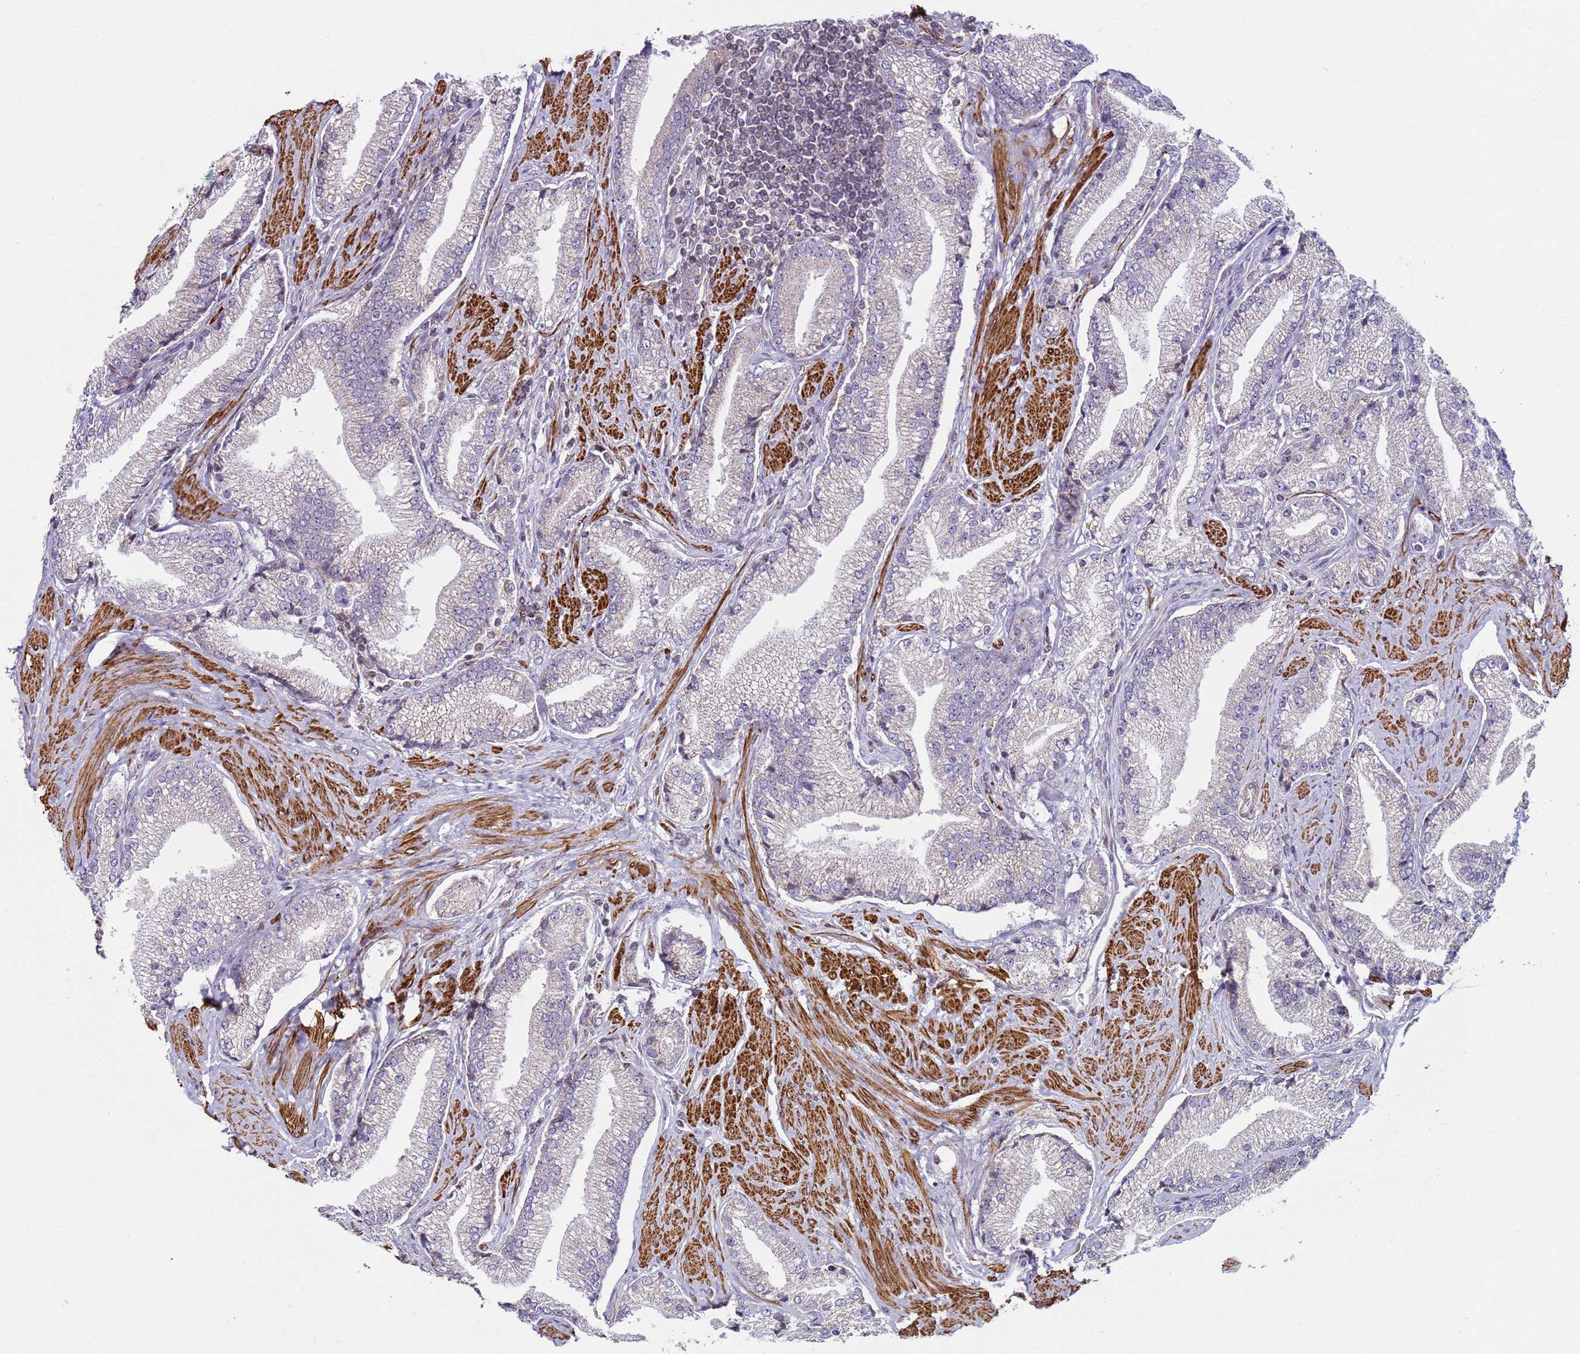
{"staining": {"intensity": "negative", "quantity": "none", "location": "none"}, "tissue": "prostate cancer", "cell_type": "Tumor cells", "image_type": "cancer", "snomed": [{"axis": "morphology", "description": "Adenocarcinoma, High grade"}, {"axis": "topography", "description": "Prostate"}], "caption": "The image displays no staining of tumor cells in prostate cancer.", "gene": "SNAPC4", "patient": {"sex": "male", "age": 67}}